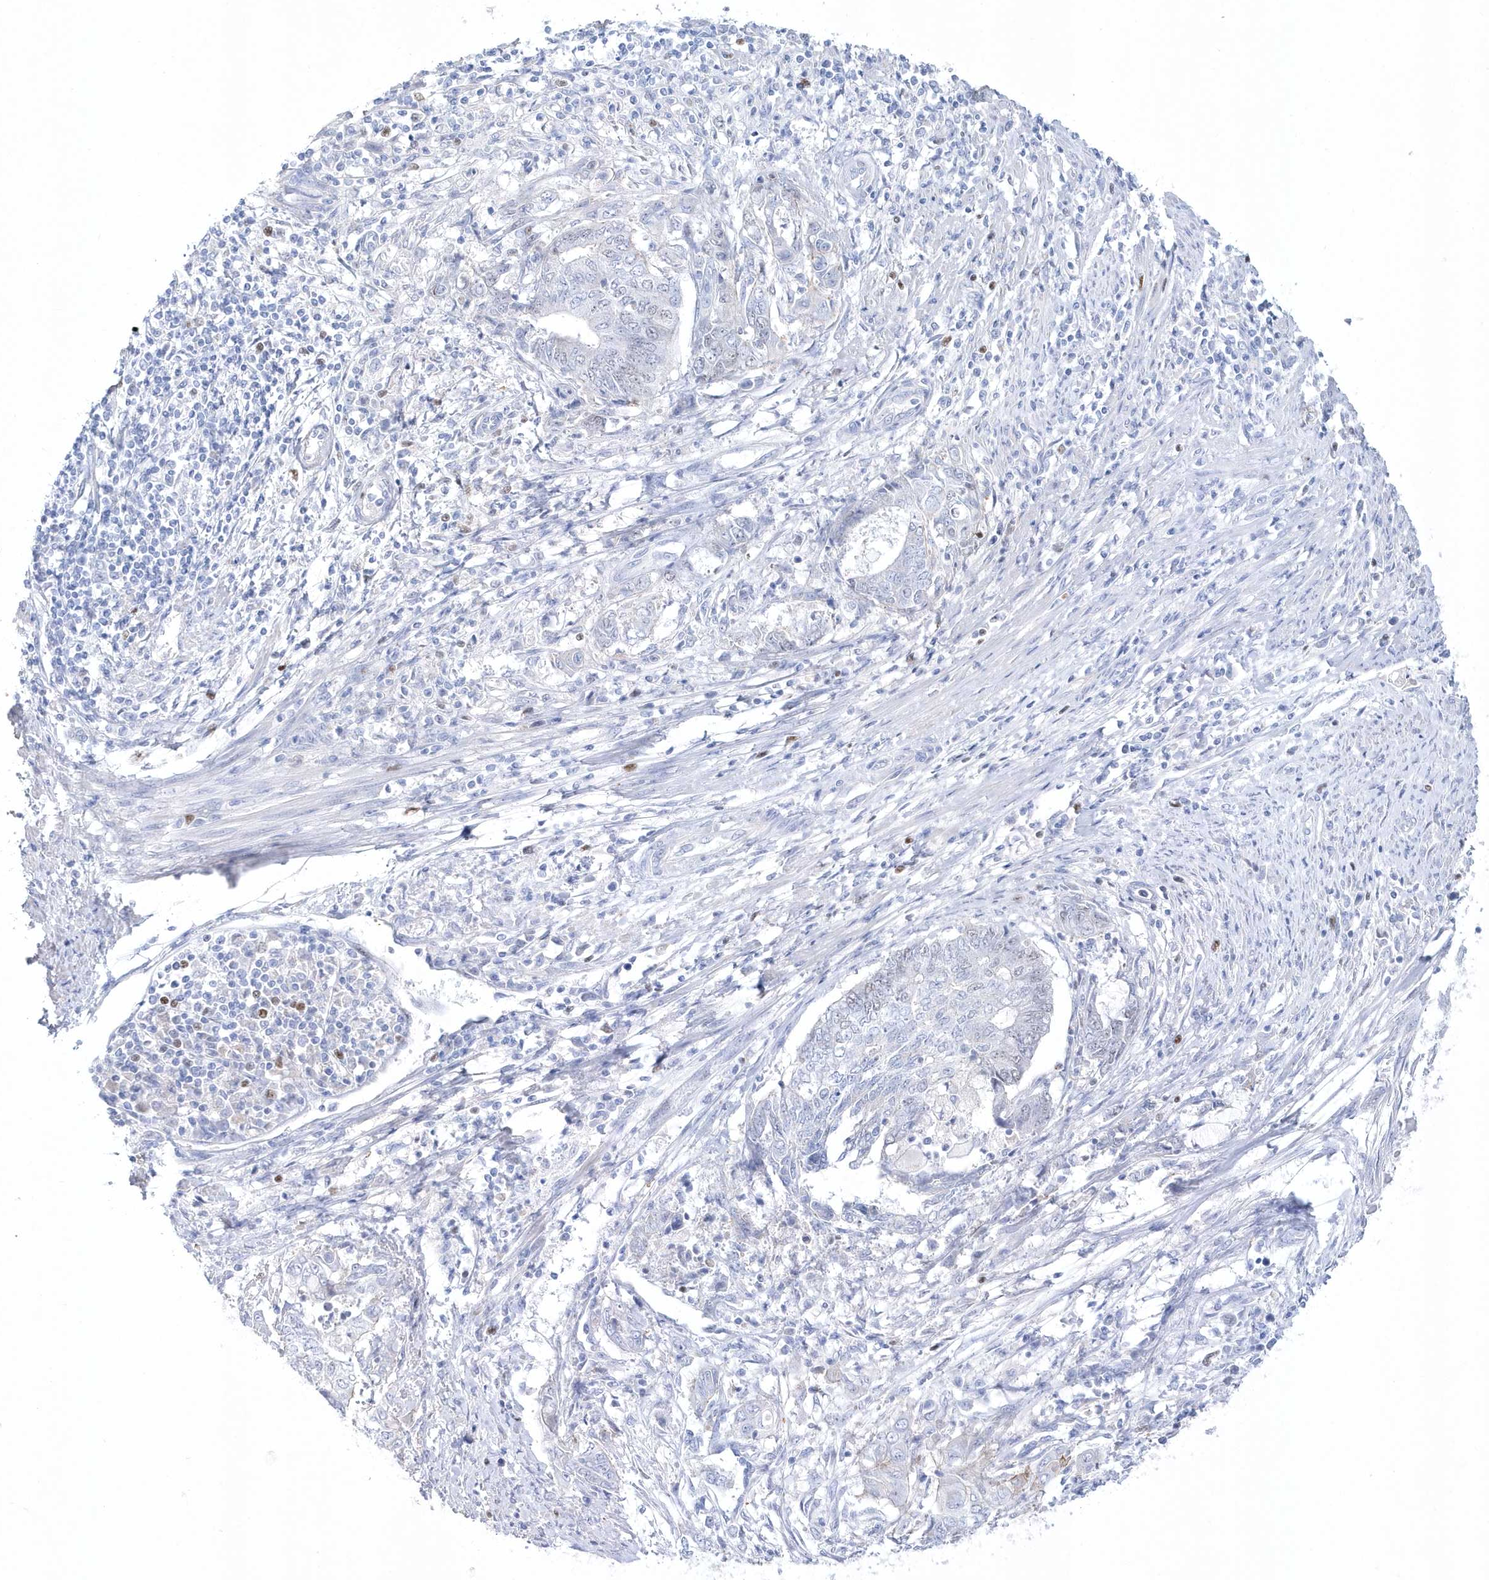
{"staining": {"intensity": "negative", "quantity": "none", "location": "none"}, "tissue": "endometrial cancer", "cell_type": "Tumor cells", "image_type": "cancer", "snomed": [{"axis": "morphology", "description": "Adenocarcinoma, NOS"}, {"axis": "topography", "description": "Uterus"}, {"axis": "topography", "description": "Endometrium"}], "caption": "Histopathology image shows no protein positivity in tumor cells of endometrial cancer (adenocarcinoma) tissue.", "gene": "TMCO6", "patient": {"sex": "female", "age": 70}}